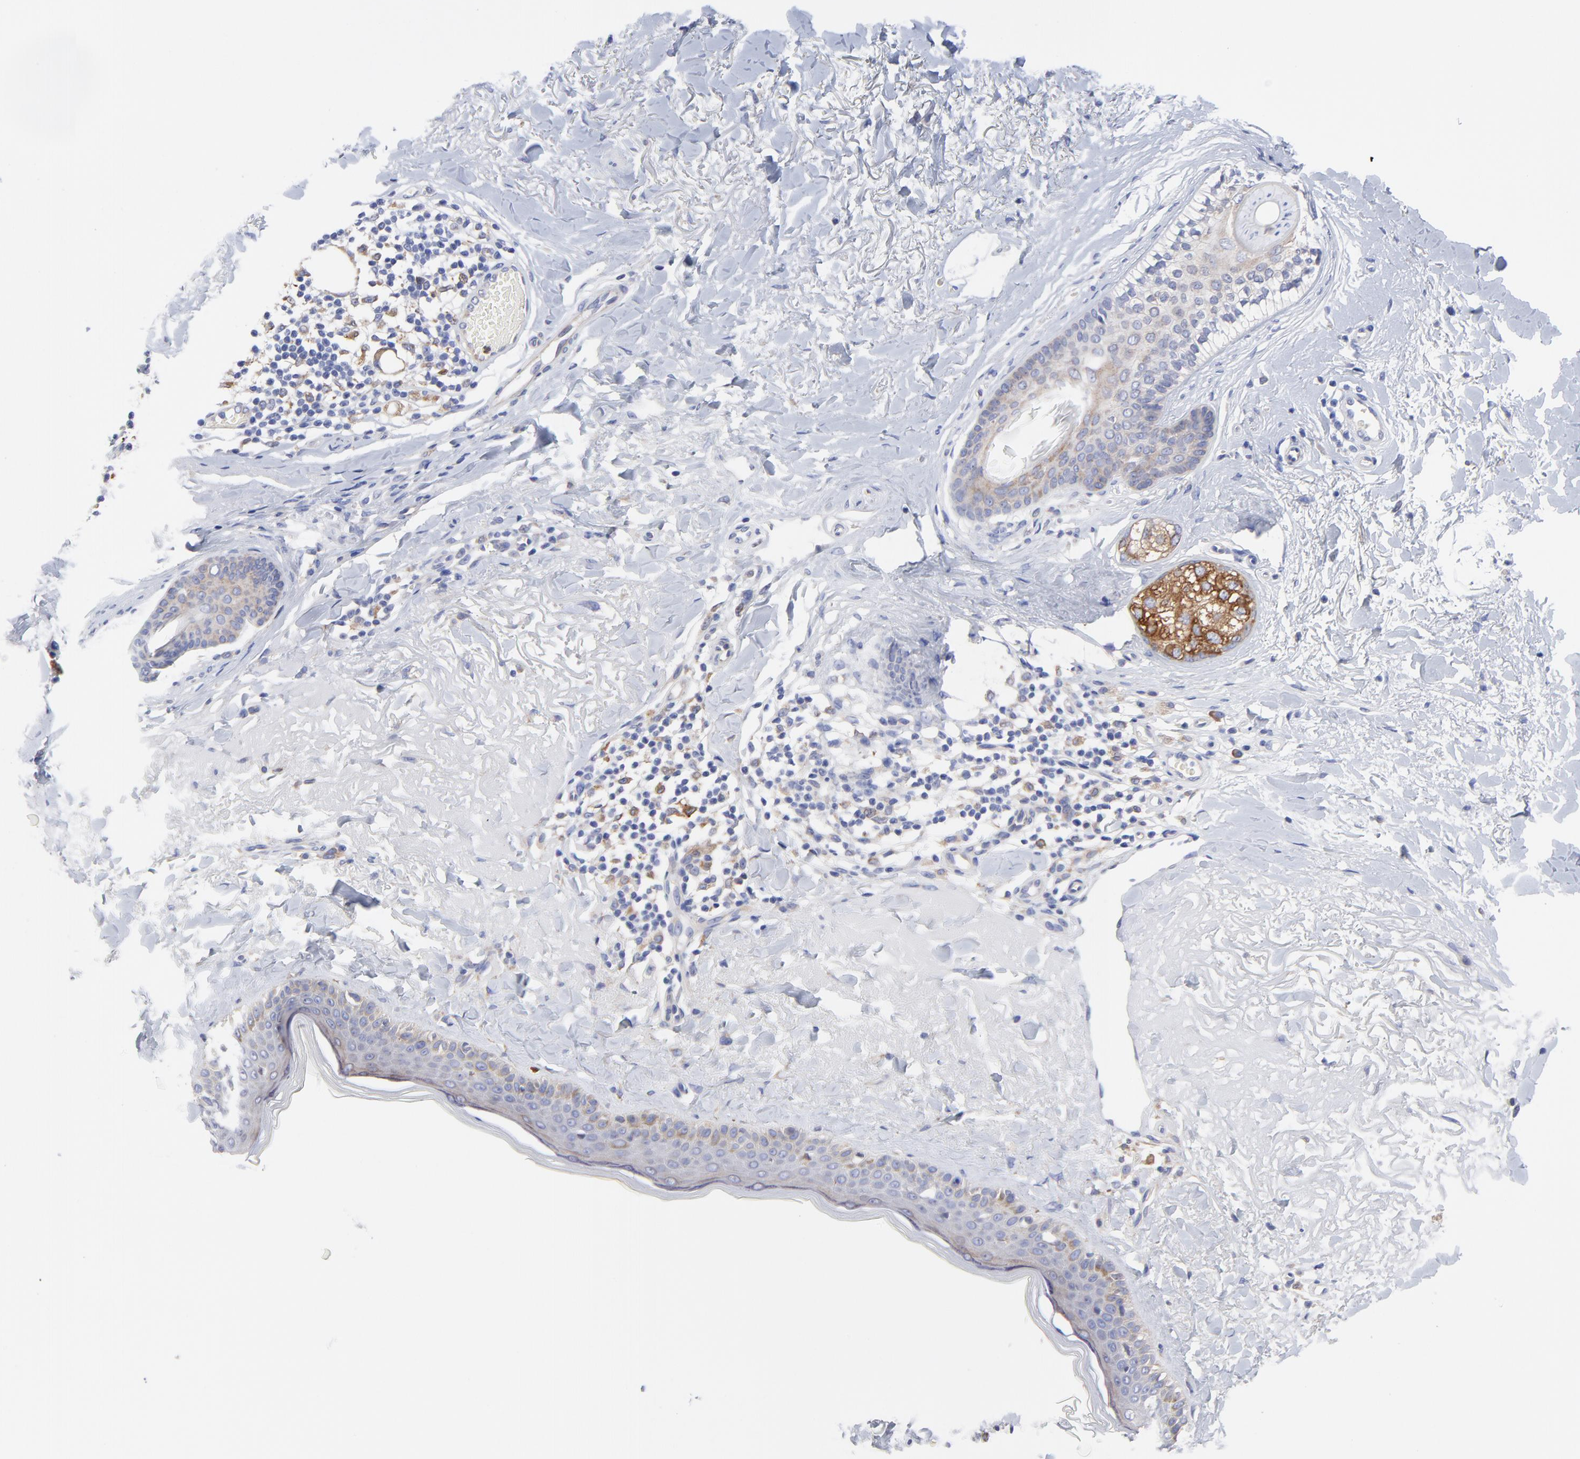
{"staining": {"intensity": "weak", "quantity": ">75%", "location": "cytoplasmic/membranous"}, "tissue": "skin cancer", "cell_type": "Tumor cells", "image_type": "cancer", "snomed": [{"axis": "morphology", "description": "Normal tissue, NOS"}, {"axis": "morphology", "description": "Basal cell carcinoma"}, {"axis": "topography", "description": "Skin"}], "caption": "A brown stain highlights weak cytoplasmic/membranous expression of a protein in human skin cancer tumor cells. (DAB (3,3'-diaminobenzidine) IHC with brightfield microscopy, high magnification).", "gene": "MOSPD2", "patient": {"sex": "female", "age": 70}}